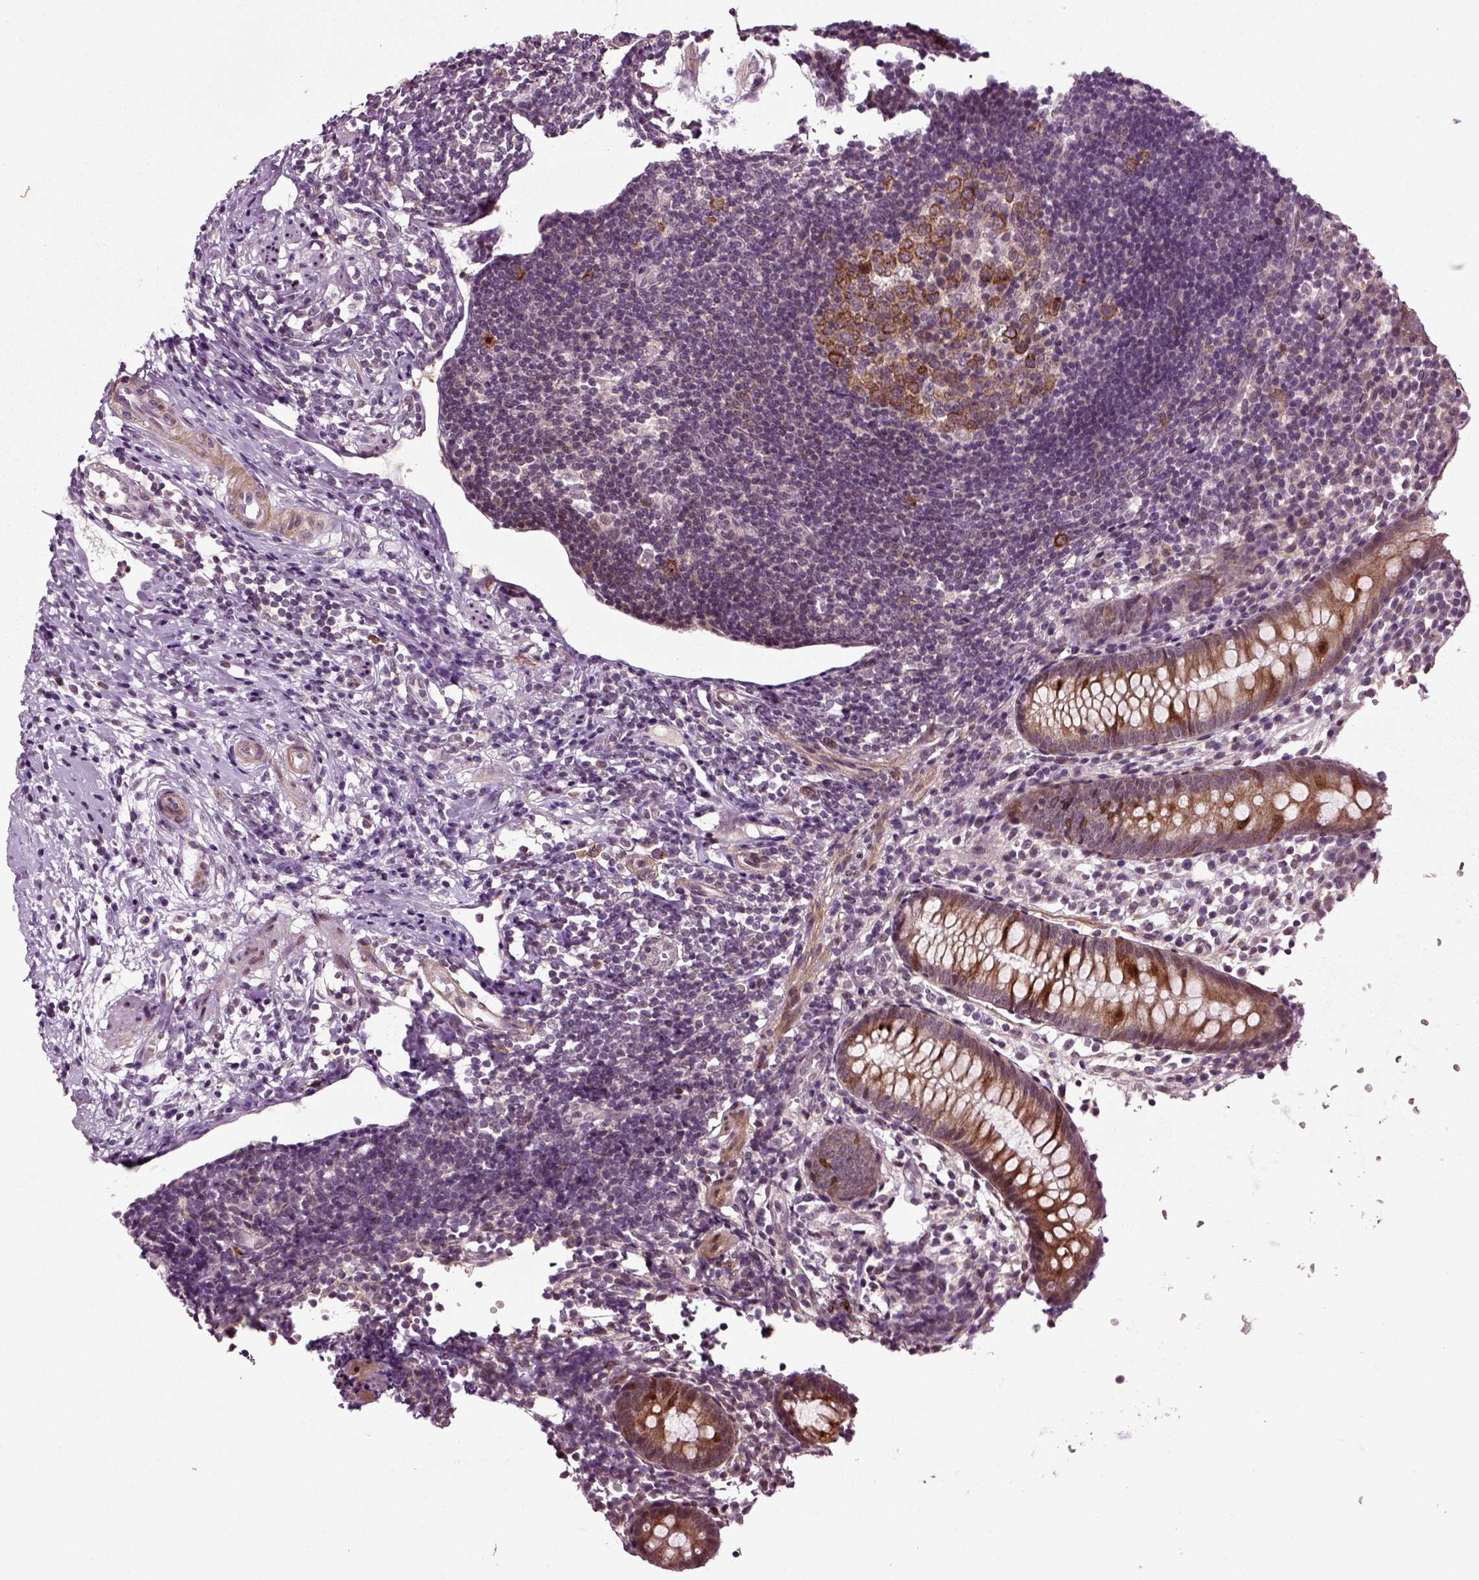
{"staining": {"intensity": "moderate", "quantity": "25%-75%", "location": "cytoplasmic/membranous"}, "tissue": "appendix", "cell_type": "Glandular cells", "image_type": "normal", "snomed": [{"axis": "morphology", "description": "Normal tissue, NOS"}, {"axis": "topography", "description": "Appendix"}], "caption": "DAB (3,3'-diaminobenzidine) immunohistochemical staining of benign appendix demonstrates moderate cytoplasmic/membranous protein staining in about 25%-75% of glandular cells. The protein is shown in brown color, while the nuclei are stained blue.", "gene": "KNSTRN", "patient": {"sex": "female", "age": 40}}